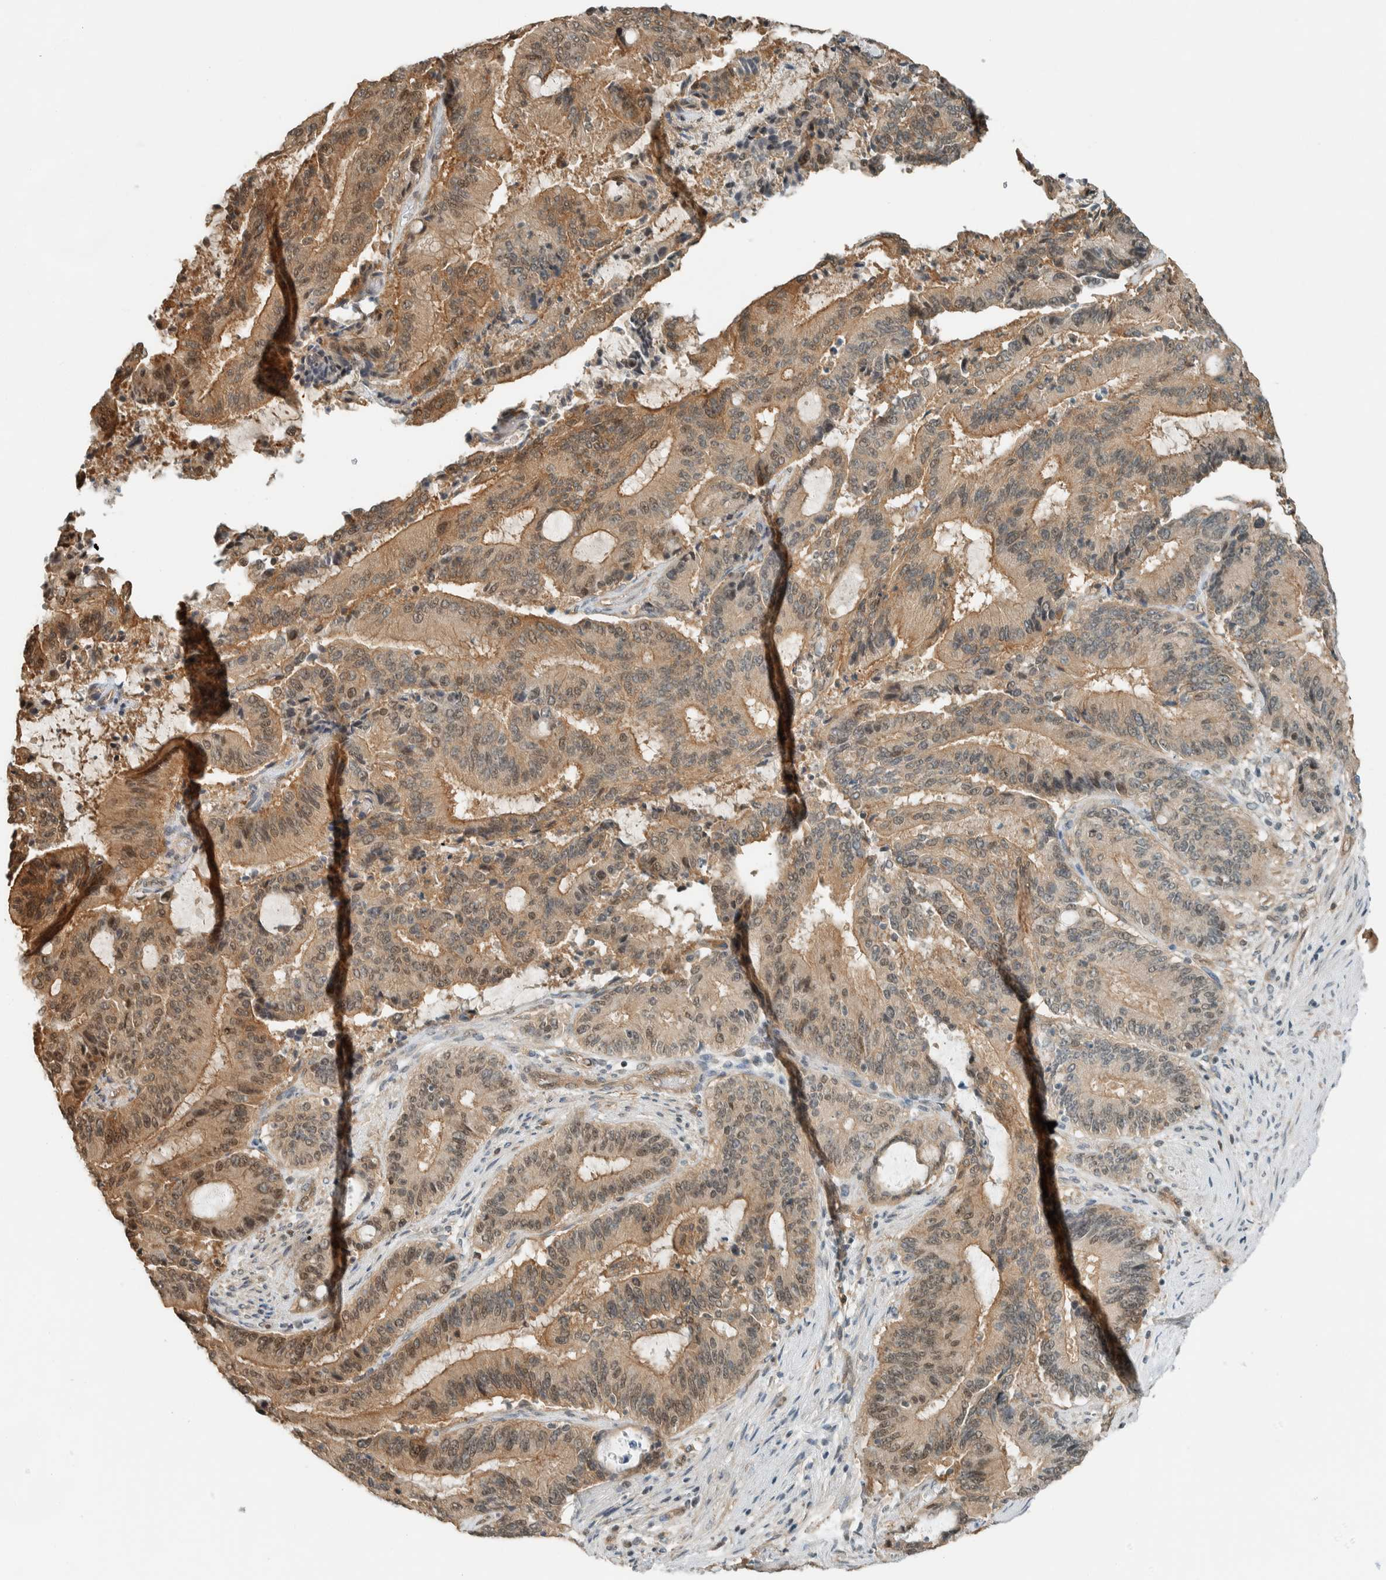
{"staining": {"intensity": "moderate", "quantity": ">75%", "location": "cytoplasmic/membranous,nuclear"}, "tissue": "liver cancer", "cell_type": "Tumor cells", "image_type": "cancer", "snomed": [{"axis": "morphology", "description": "Normal tissue, NOS"}, {"axis": "morphology", "description": "Cholangiocarcinoma"}, {"axis": "topography", "description": "Liver"}, {"axis": "topography", "description": "Peripheral nerve tissue"}], "caption": "Human cholangiocarcinoma (liver) stained with a protein marker demonstrates moderate staining in tumor cells.", "gene": "NIBAN2", "patient": {"sex": "female", "age": 73}}